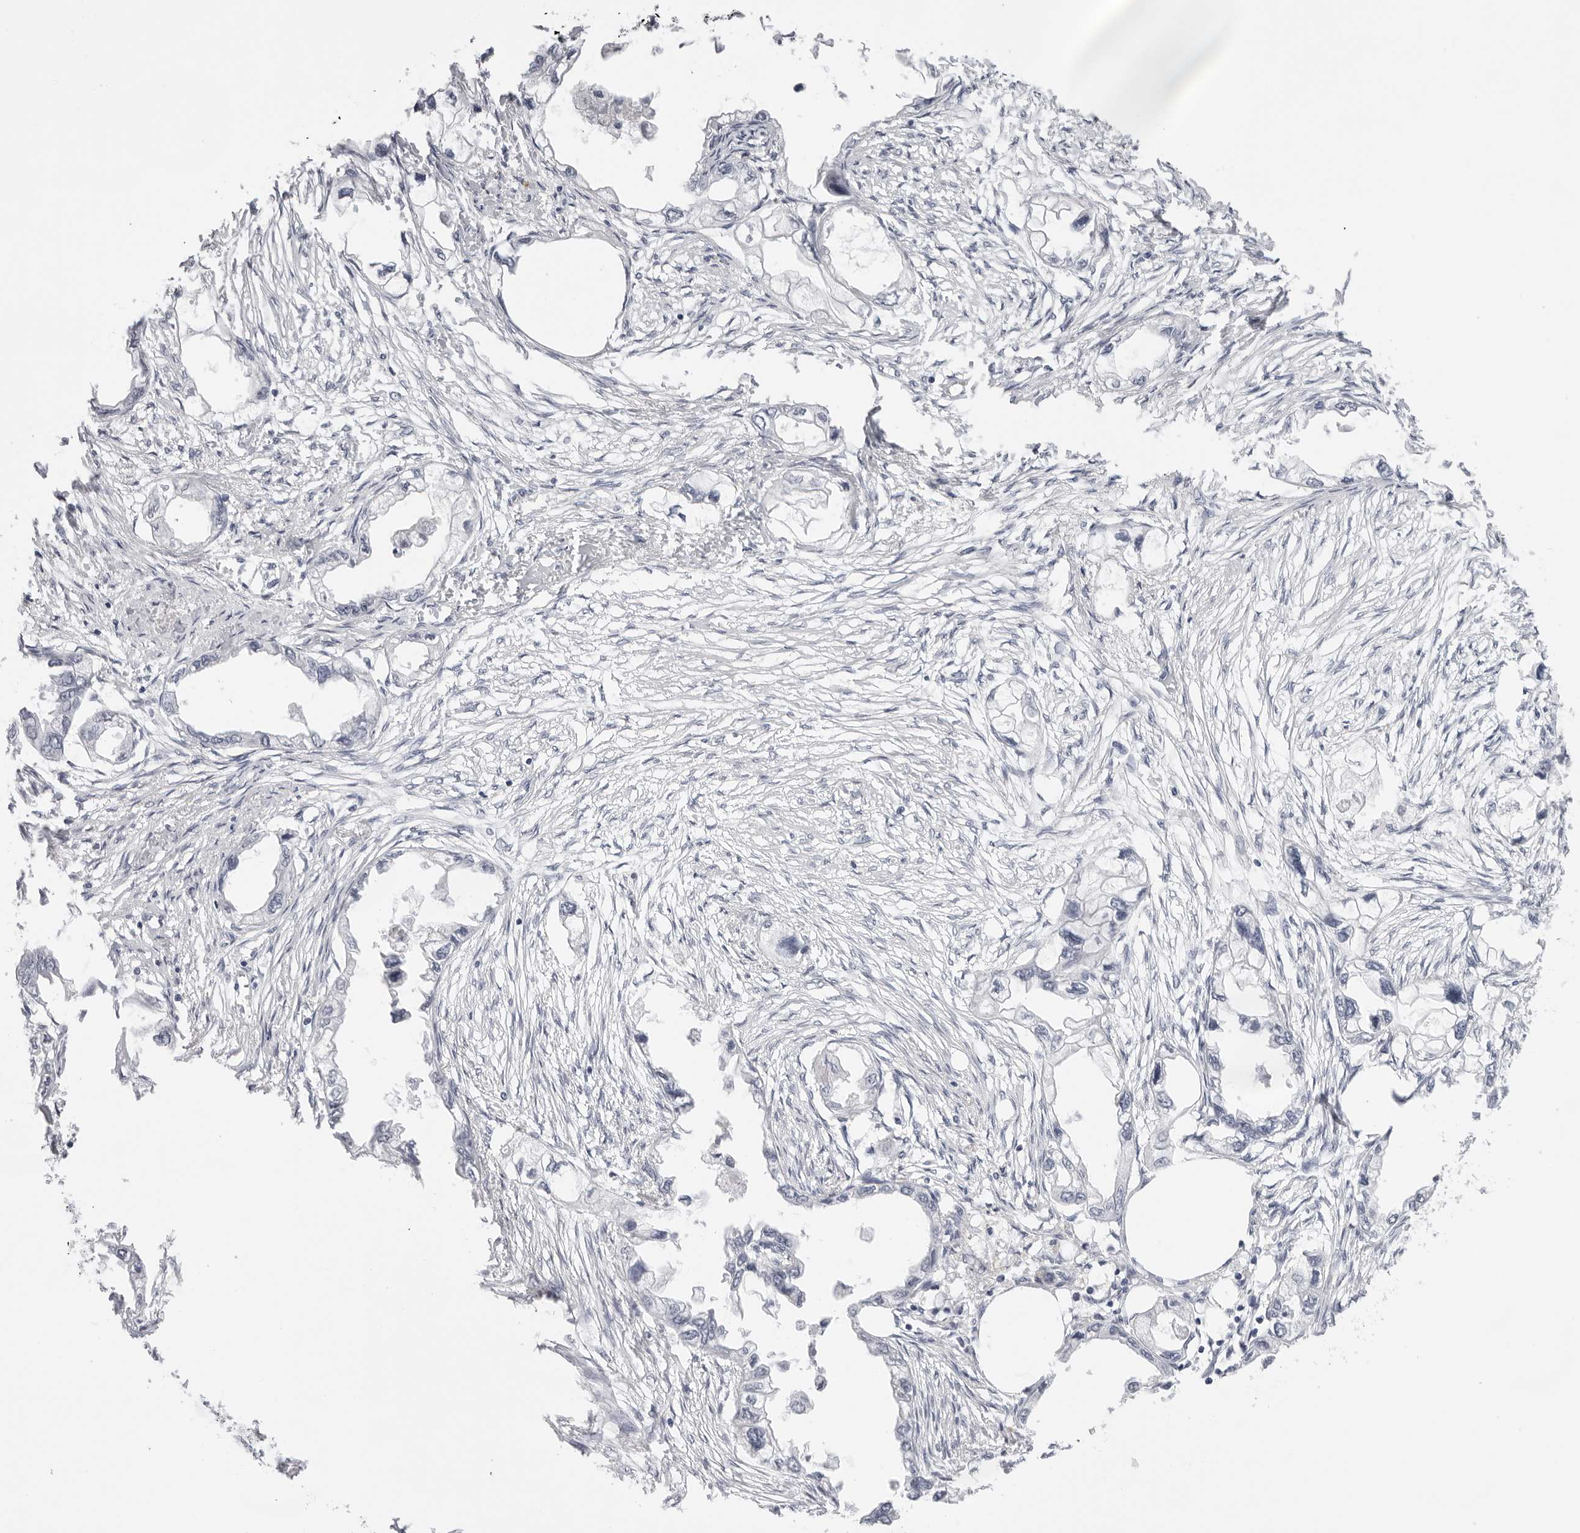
{"staining": {"intensity": "negative", "quantity": "none", "location": "none"}, "tissue": "endometrial cancer", "cell_type": "Tumor cells", "image_type": "cancer", "snomed": [{"axis": "morphology", "description": "Adenocarcinoma, NOS"}, {"axis": "morphology", "description": "Adenocarcinoma, metastatic, NOS"}, {"axis": "topography", "description": "Adipose tissue"}, {"axis": "topography", "description": "Endometrium"}], "caption": "This histopathology image is of endometrial adenocarcinoma stained with immunohistochemistry to label a protein in brown with the nuclei are counter-stained blue. There is no expression in tumor cells.", "gene": "CST5", "patient": {"sex": "female", "age": 67}}